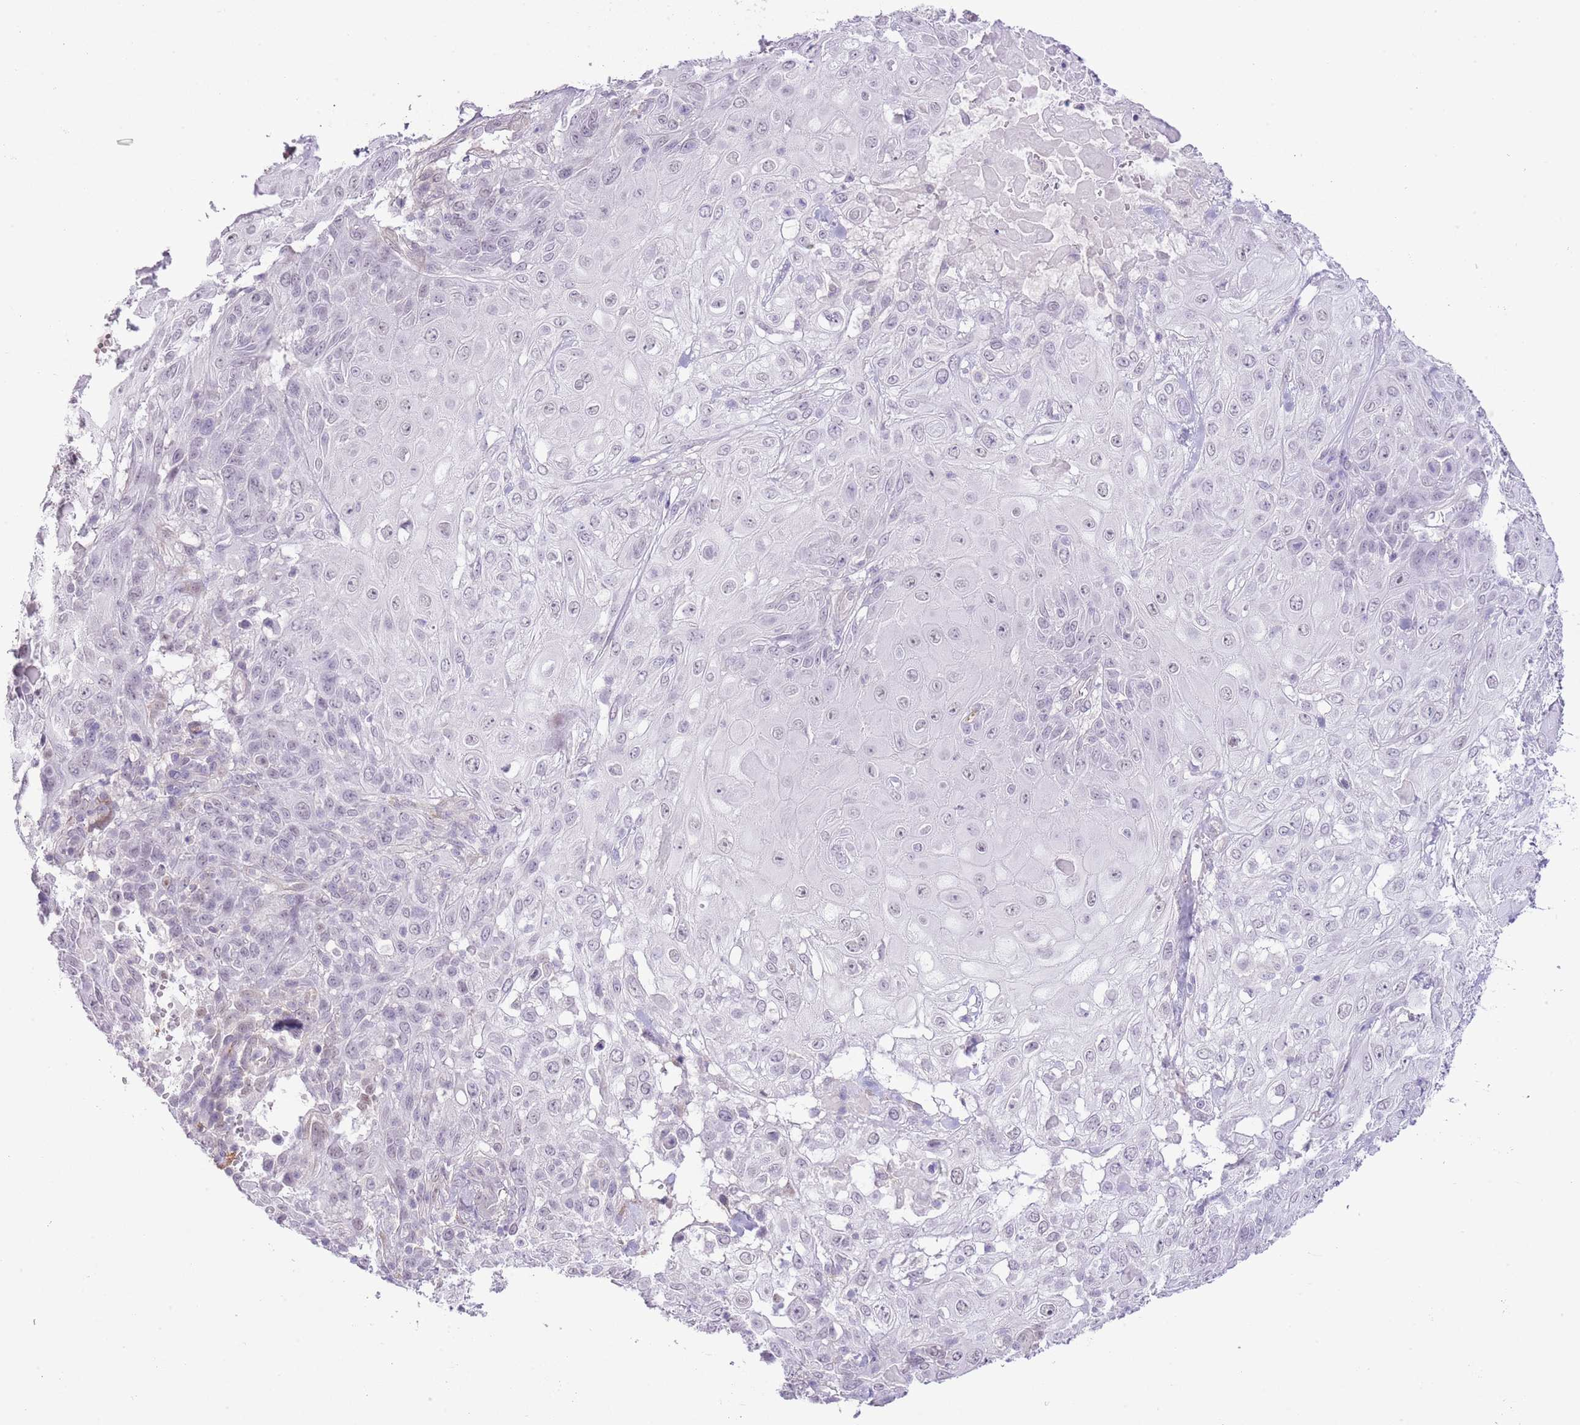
{"staining": {"intensity": "negative", "quantity": "none", "location": "none"}, "tissue": "skin cancer", "cell_type": "Tumor cells", "image_type": "cancer", "snomed": [{"axis": "morphology", "description": "Normal tissue, NOS"}, {"axis": "morphology", "description": "Squamous cell carcinoma, NOS"}, {"axis": "topography", "description": "Skin"}, {"axis": "topography", "description": "Cartilage tissue"}], "caption": "Skin squamous cell carcinoma was stained to show a protein in brown. There is no significant staining in tumor cells. (Stains: DAB immunohistochemistry with hematoxylin counter stain, Microscopy: brightfield microscopy at high magnification).", "gene": "MIDN", "patient": {"sex": "female", "age": 79}}